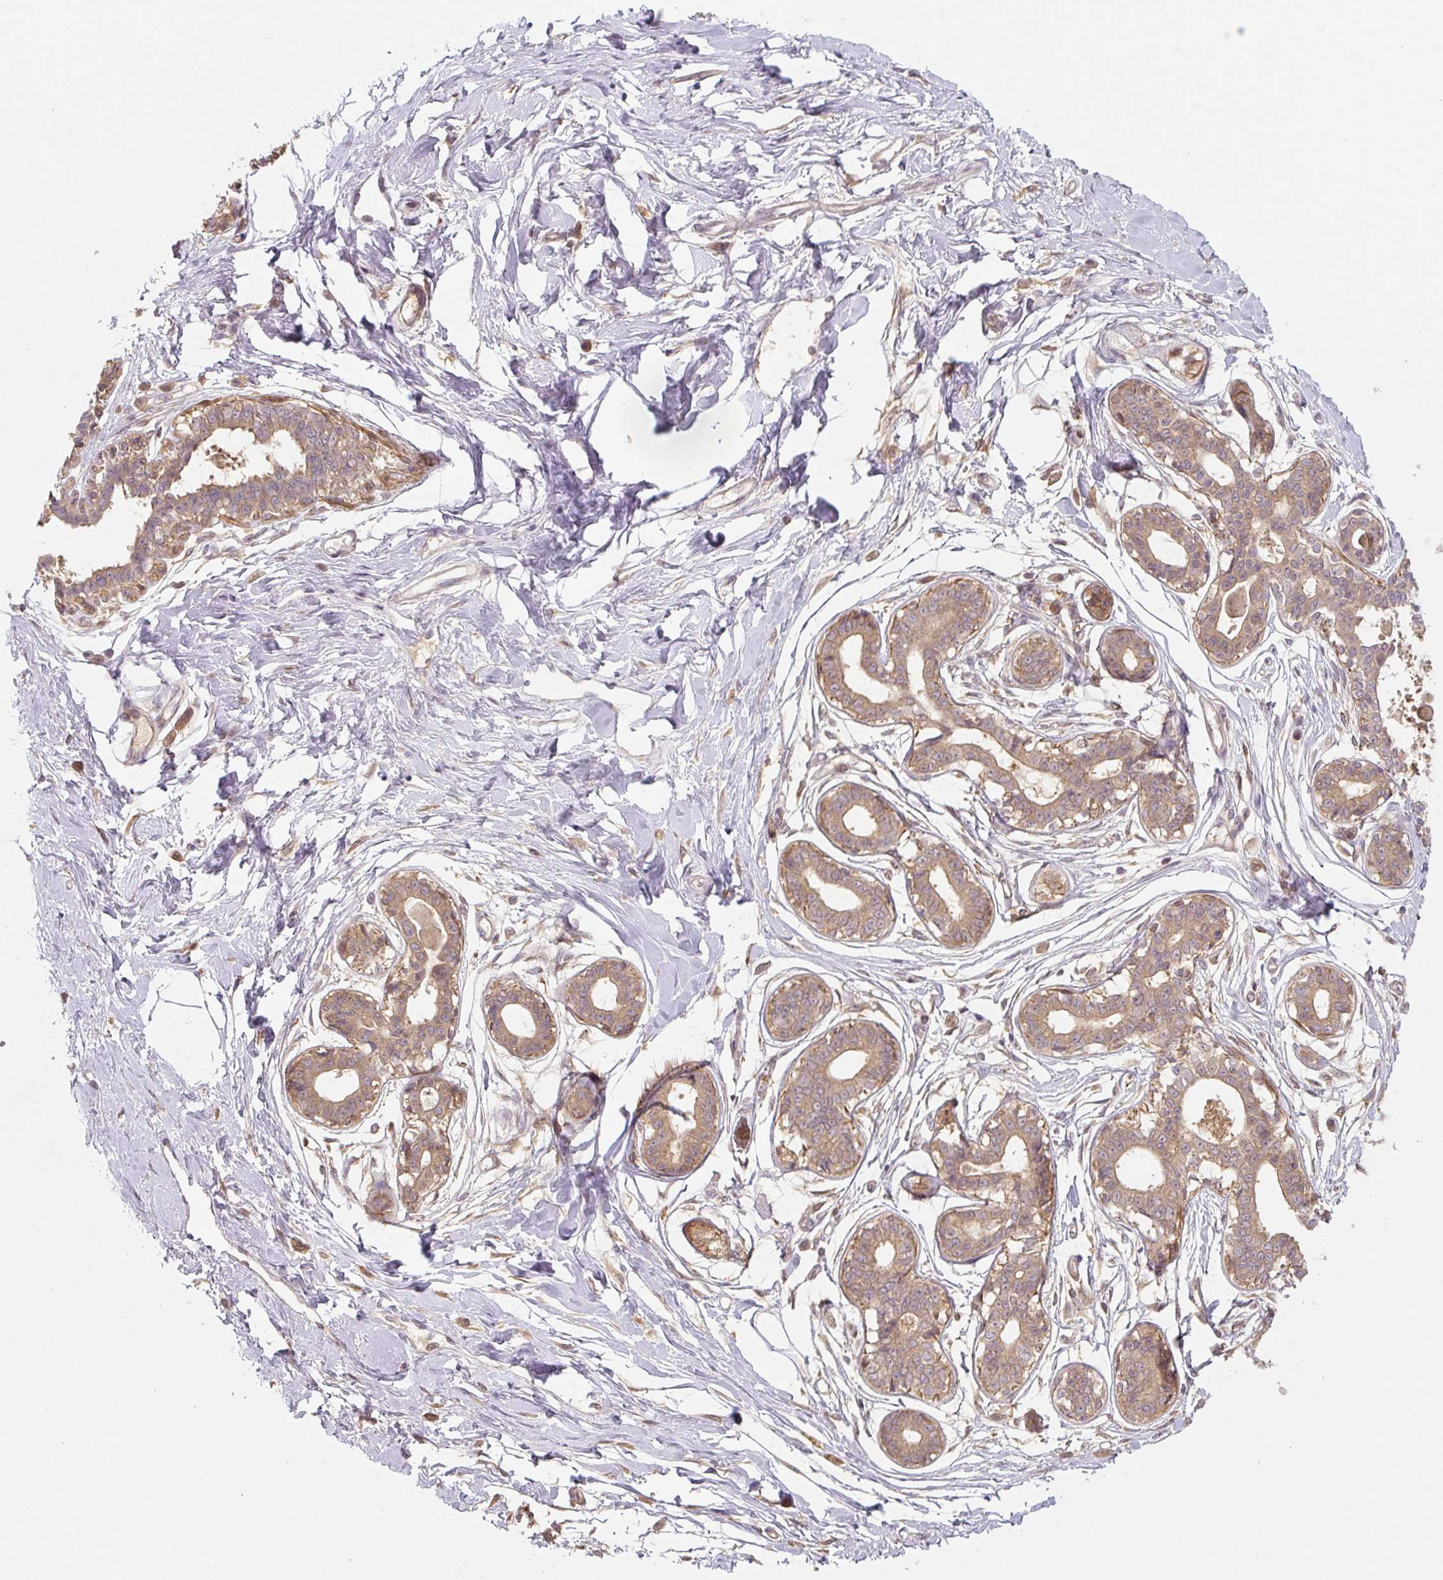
{"staining": {"intensity": "weak", "quantity": ">75%", "location": "cytoplasmic/membranous"}, "tissue": "breast", "cell_type": "Adipocytes", "image_type": "normal", "snomed": [{"axis": "morphology", "description": "Normal tissue, NOS"}, {"axis": "topography", "description": "Breast"}], "caption": "High-magnification brightfield microscopy of unremarkable breast stained with DAB (brown) and counterstained with hematoxylin (blue). adipocytes exhibit weak cytoplasmic/membranous expression is appreciated in approximately>75% of cells. Nuclei are stained in blue.", "gene": "C2orf73", "patient": {"sex": "female", "age": 45}}